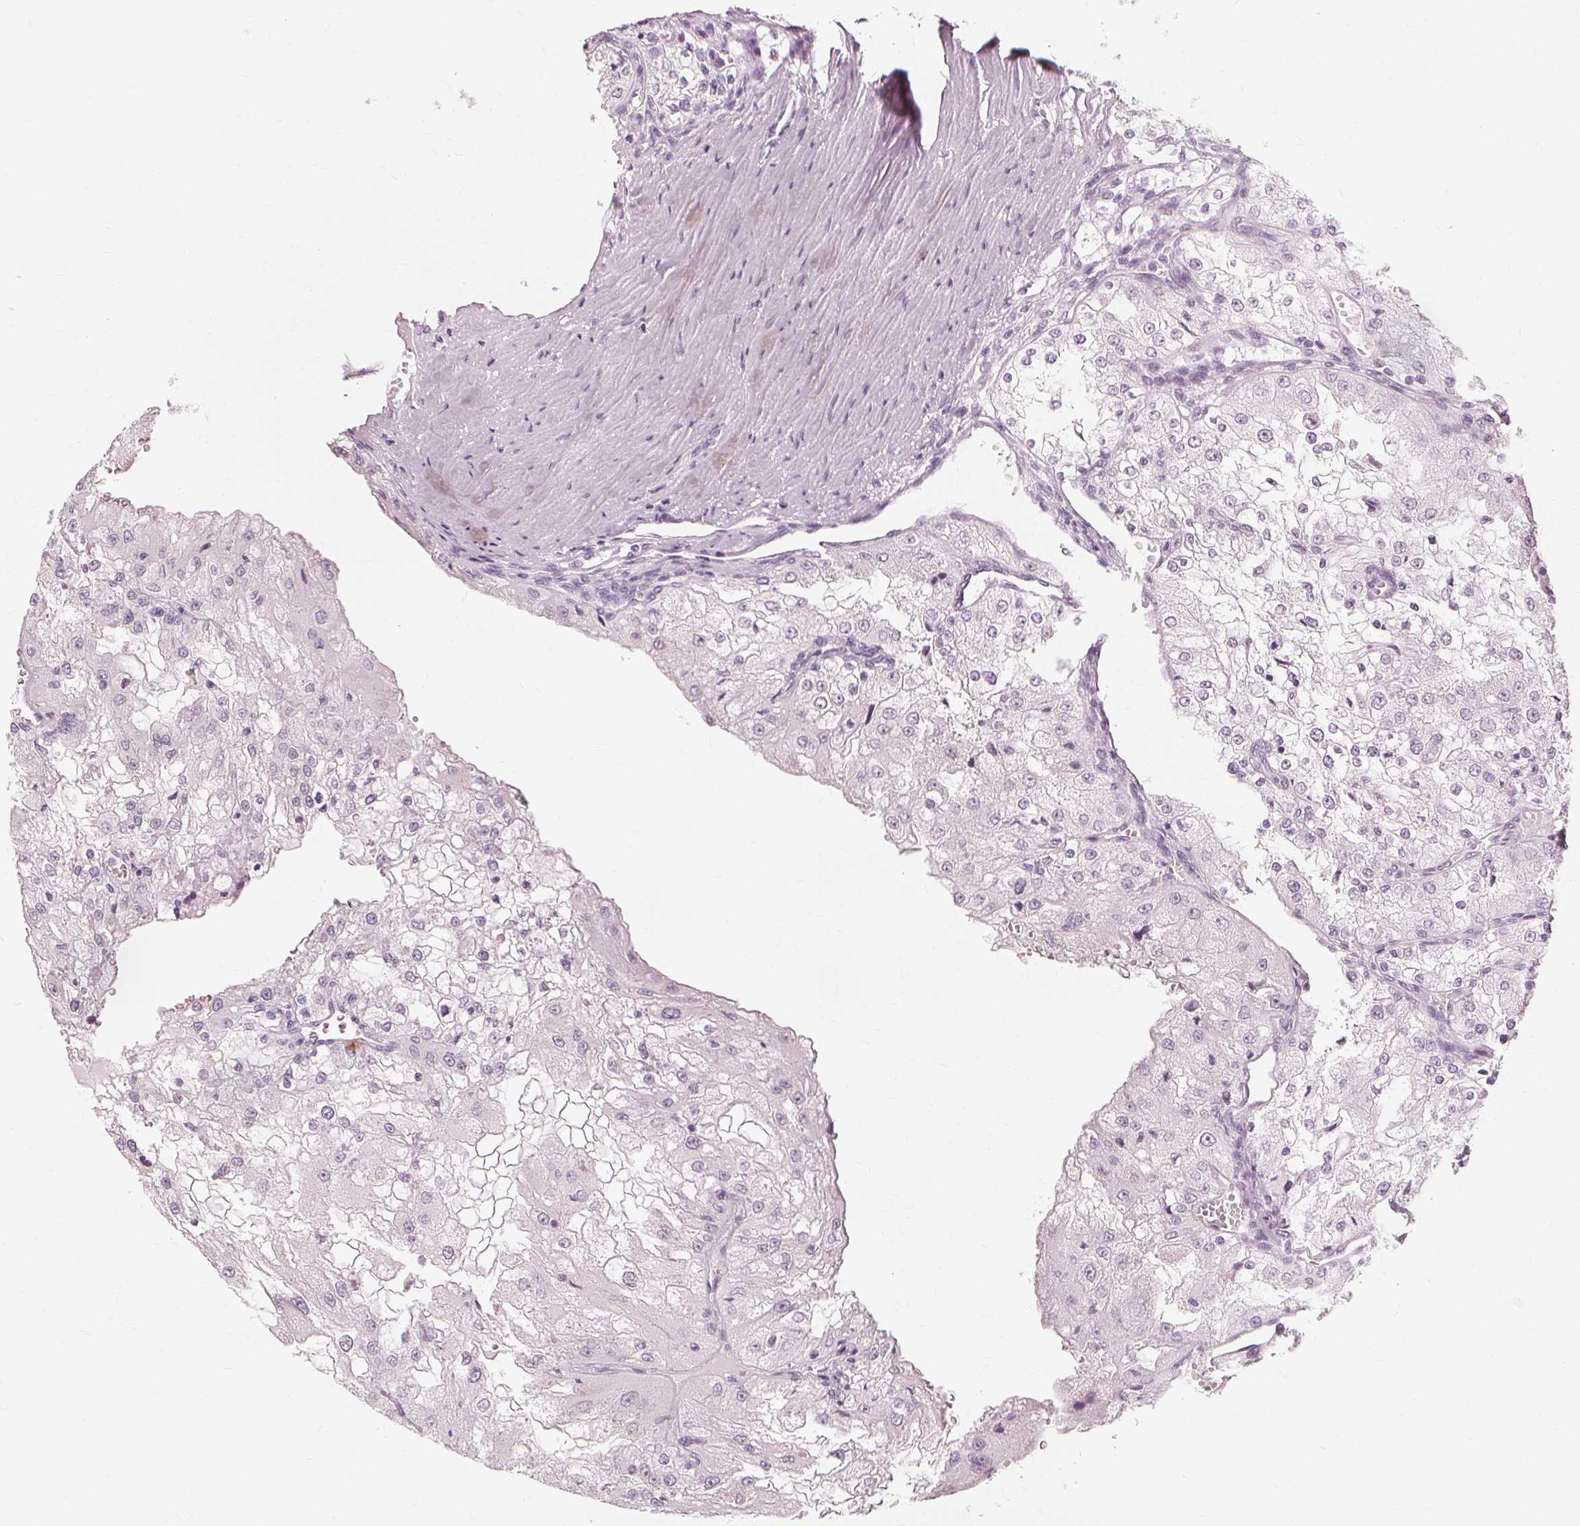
{"staining": {"intensity": "negative", "quantity": "none", "location": "none"}, "tissue": "renal cancer", "cell_type": "Tumor cells", "image_type": "cancer", "snomed": [{"axis": "morphology", "description": "Adenocarcinoma, NOS"}, {"axis": "topography", "description": "Kidney"}], "caption": "Tumor cells show no significant expression in renal cancer.", "gene": "MUC12", "patient": {"sex": "female", "age": 74}}